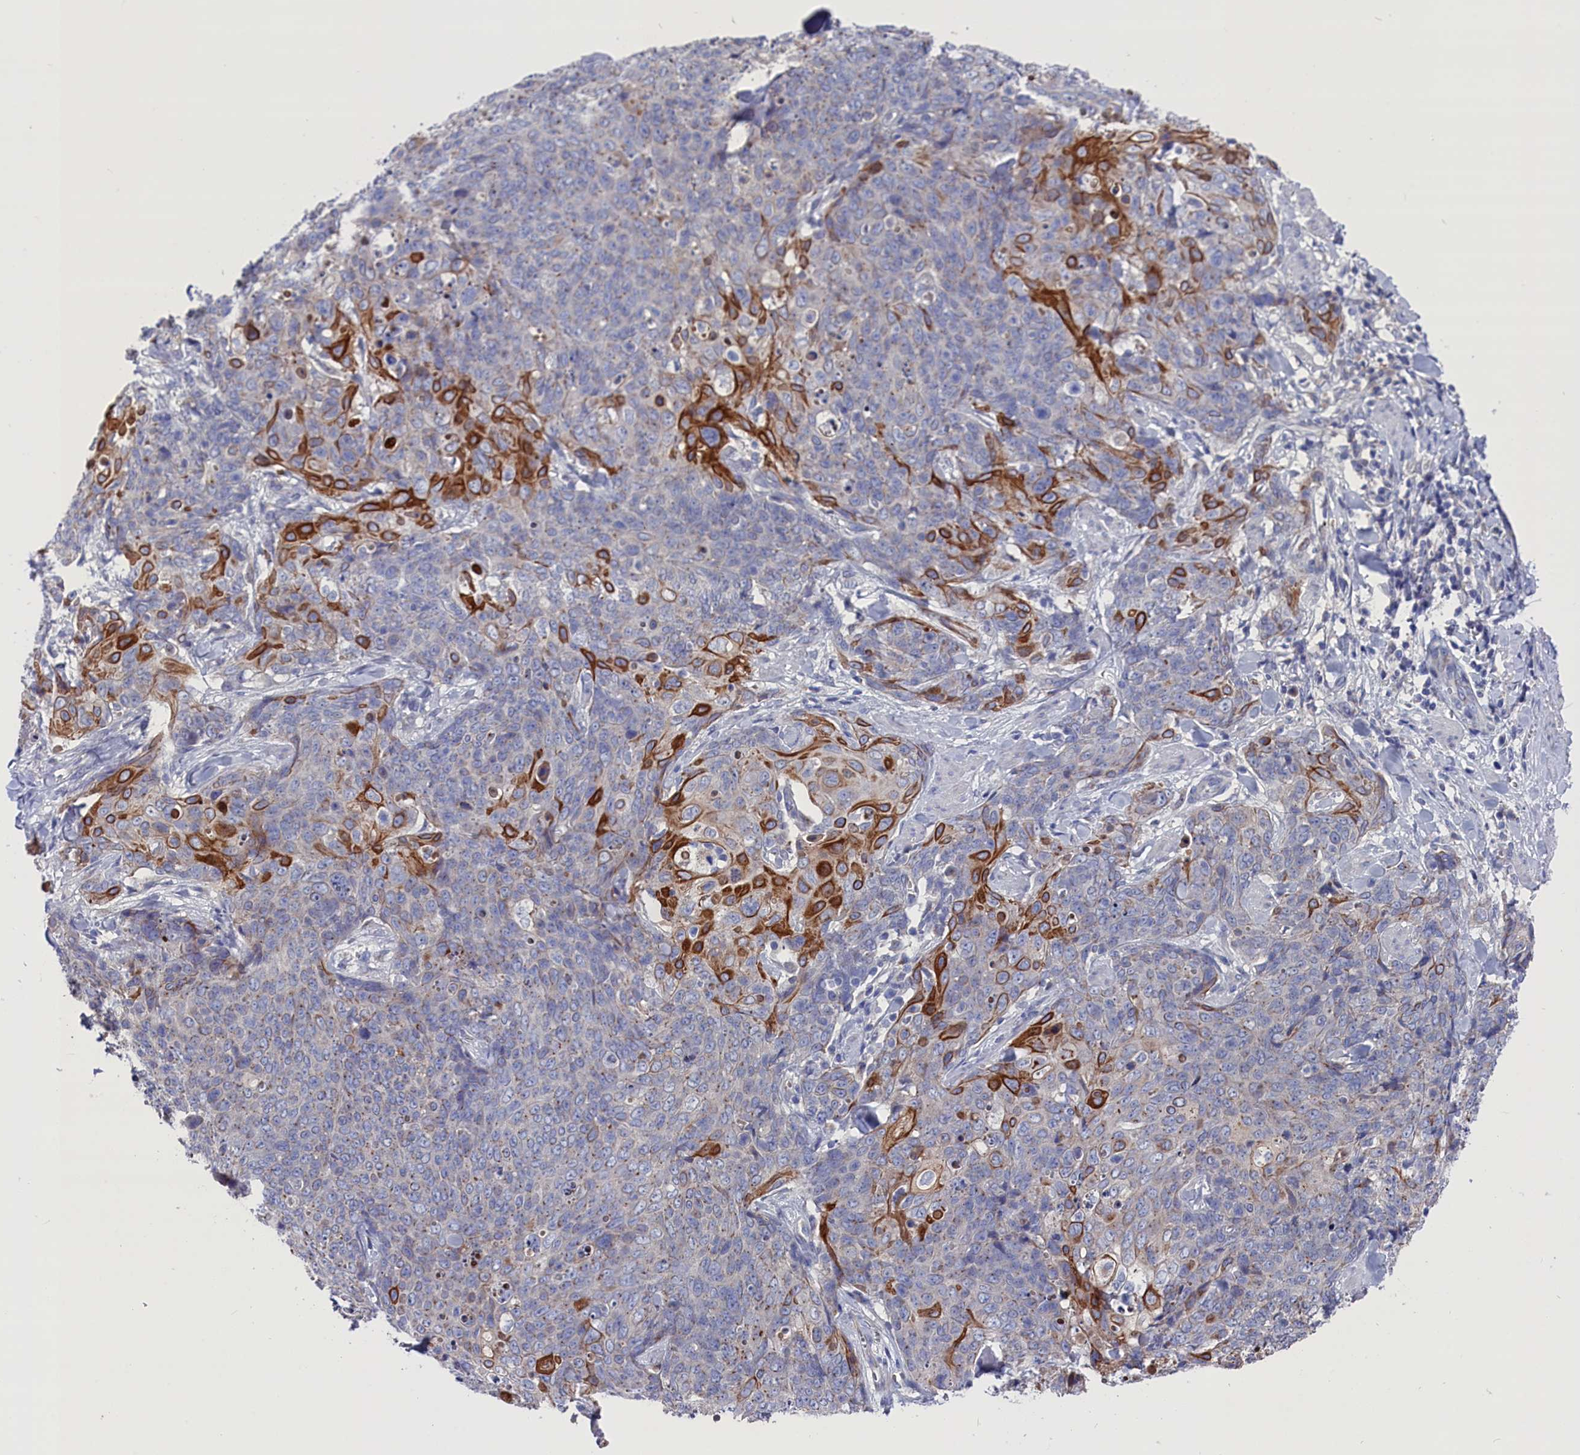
{"staining": {"intensity": "moderate", "quantity": "<25%", "location": "cytoplasmic/membranous"}, "tissue": "skin cancer", "cell_type": "Tumor cells", "image_type": "cancer", "snomed": [{"axis": "morphology", "description": "Squamous cell carcinoma, NOS"}, {"axis": "topography", "description": "Skin"}, {"axis": "topography", "description": "Vulva"}], "caption": "Skin cancer stained for a protein displays moderate cytoplasmic/membranous positivity in tumor cells.", "gene": "GPR108", "patient": {"sex": "female", "age": 85}}